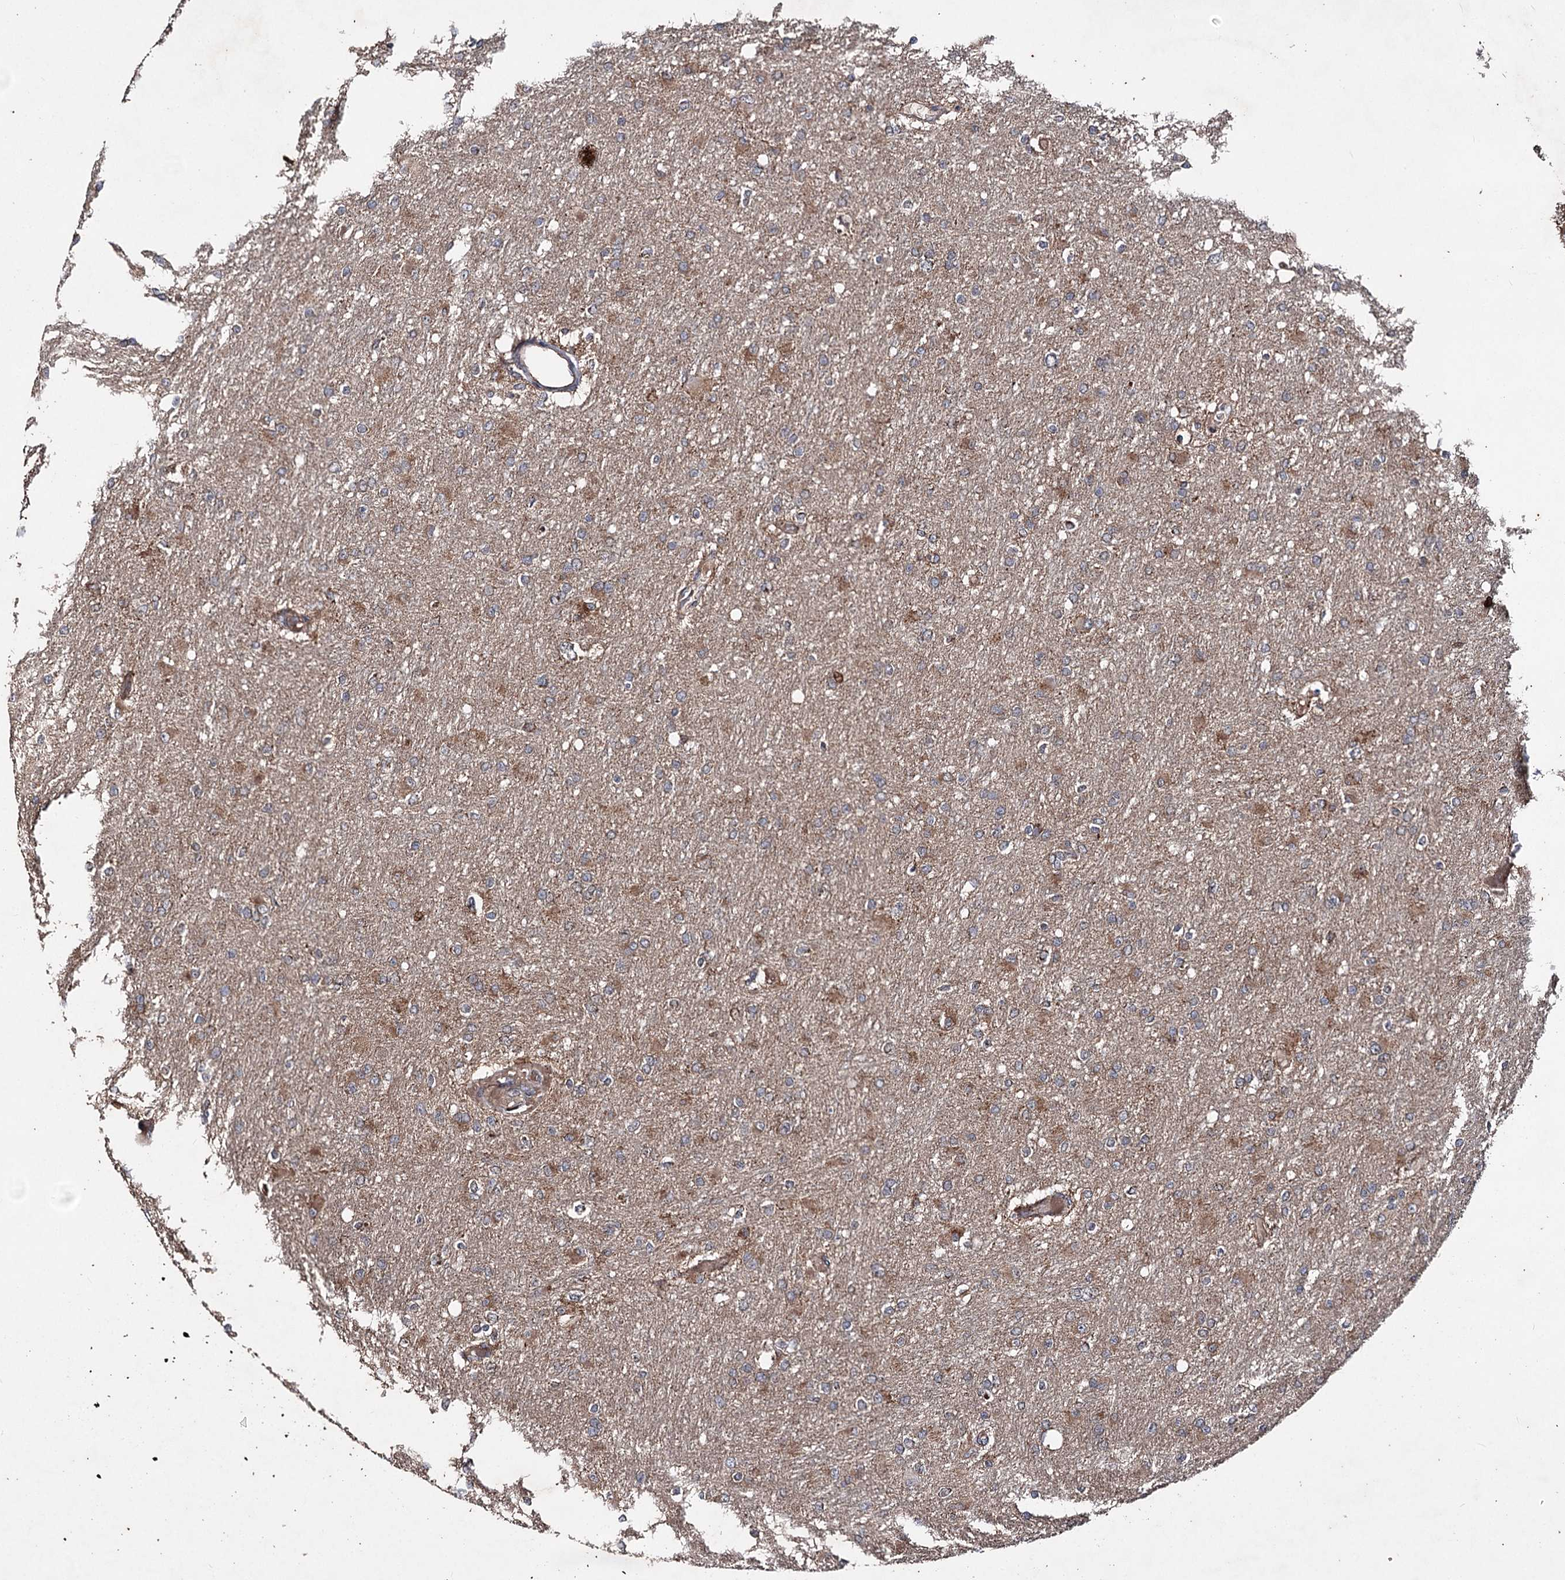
{"staining": {"intensity": "weak", "quantity": "25%-75%", "location": "cytoplasmic/membranous"}, "tissue": "glioma", "cell_type": "Tumor cells", "image_type": "cancer", "snomed": [{"axis": "morphology", "description": "Glioma, malignant, High grade"}, {"axis": "topography", "description": "Cerebral cortex"}], "caption": "Weak cytoplasmic/membranous positivity is seen in approximately 25%-75% of tumor cells in glioma.", "gene": "MINDY3", "patient": {"sex": "female", "age": 36}}